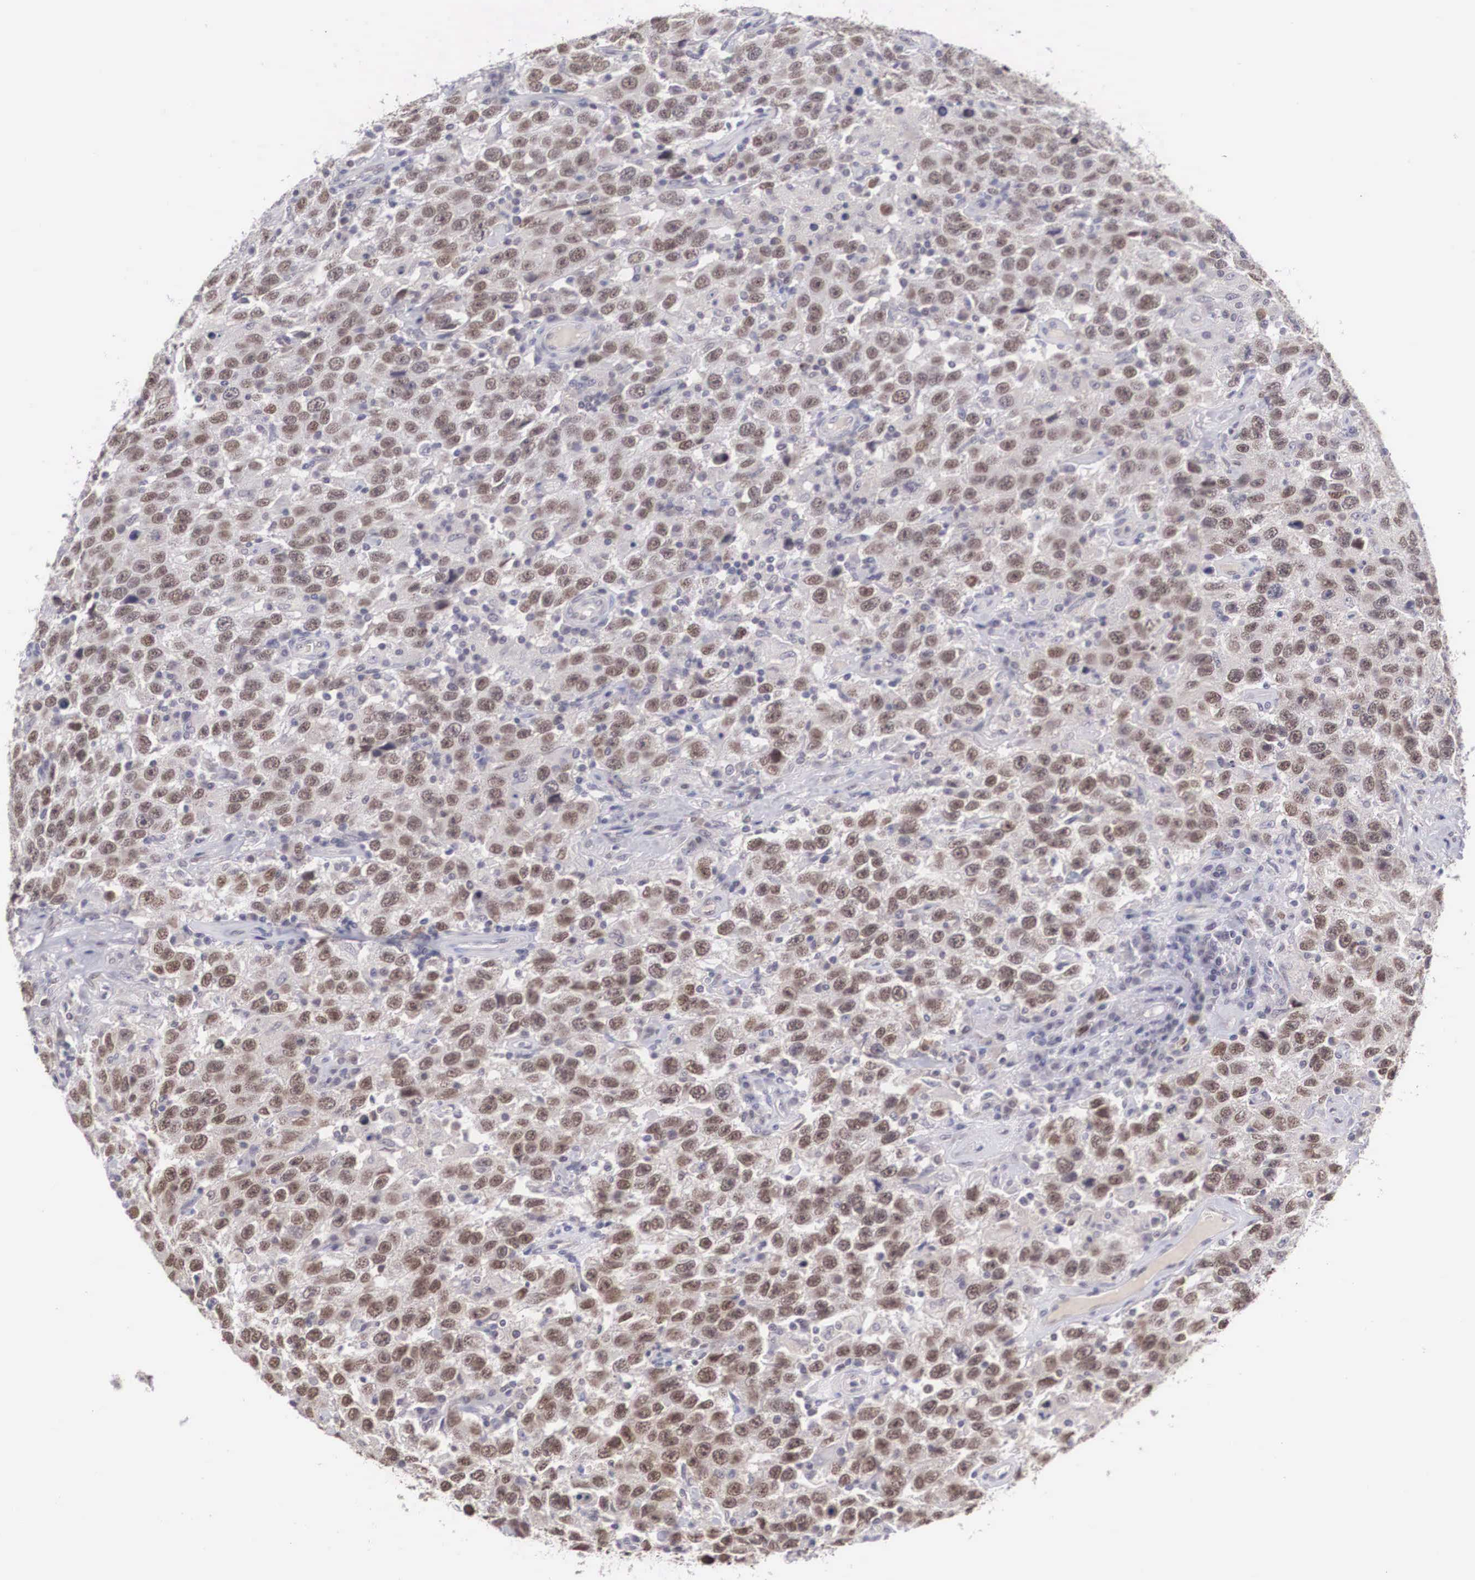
{"staining": {"intensity": "moderate", "quantity": ">75%", "location": "nuclear"}, "tissue": "testis cancer", "cell_type": "Tumor cells", "image_type": "cancer", "snomed": [{"axis": "morphology", "description": "Seminoma, NOS"}, {"axis": "topography", "description": "Testis"}], "caption": "Protein expression analysis of testis cancer shows moderate nuclear staining in about >75% of tumor cells. (DAB (3,3'-diaminobenzidine) IHC, brown staining for protein, blue staining for nuclei).", "gene": "NINL", "patient": {"sex": "male", "age": 41}}